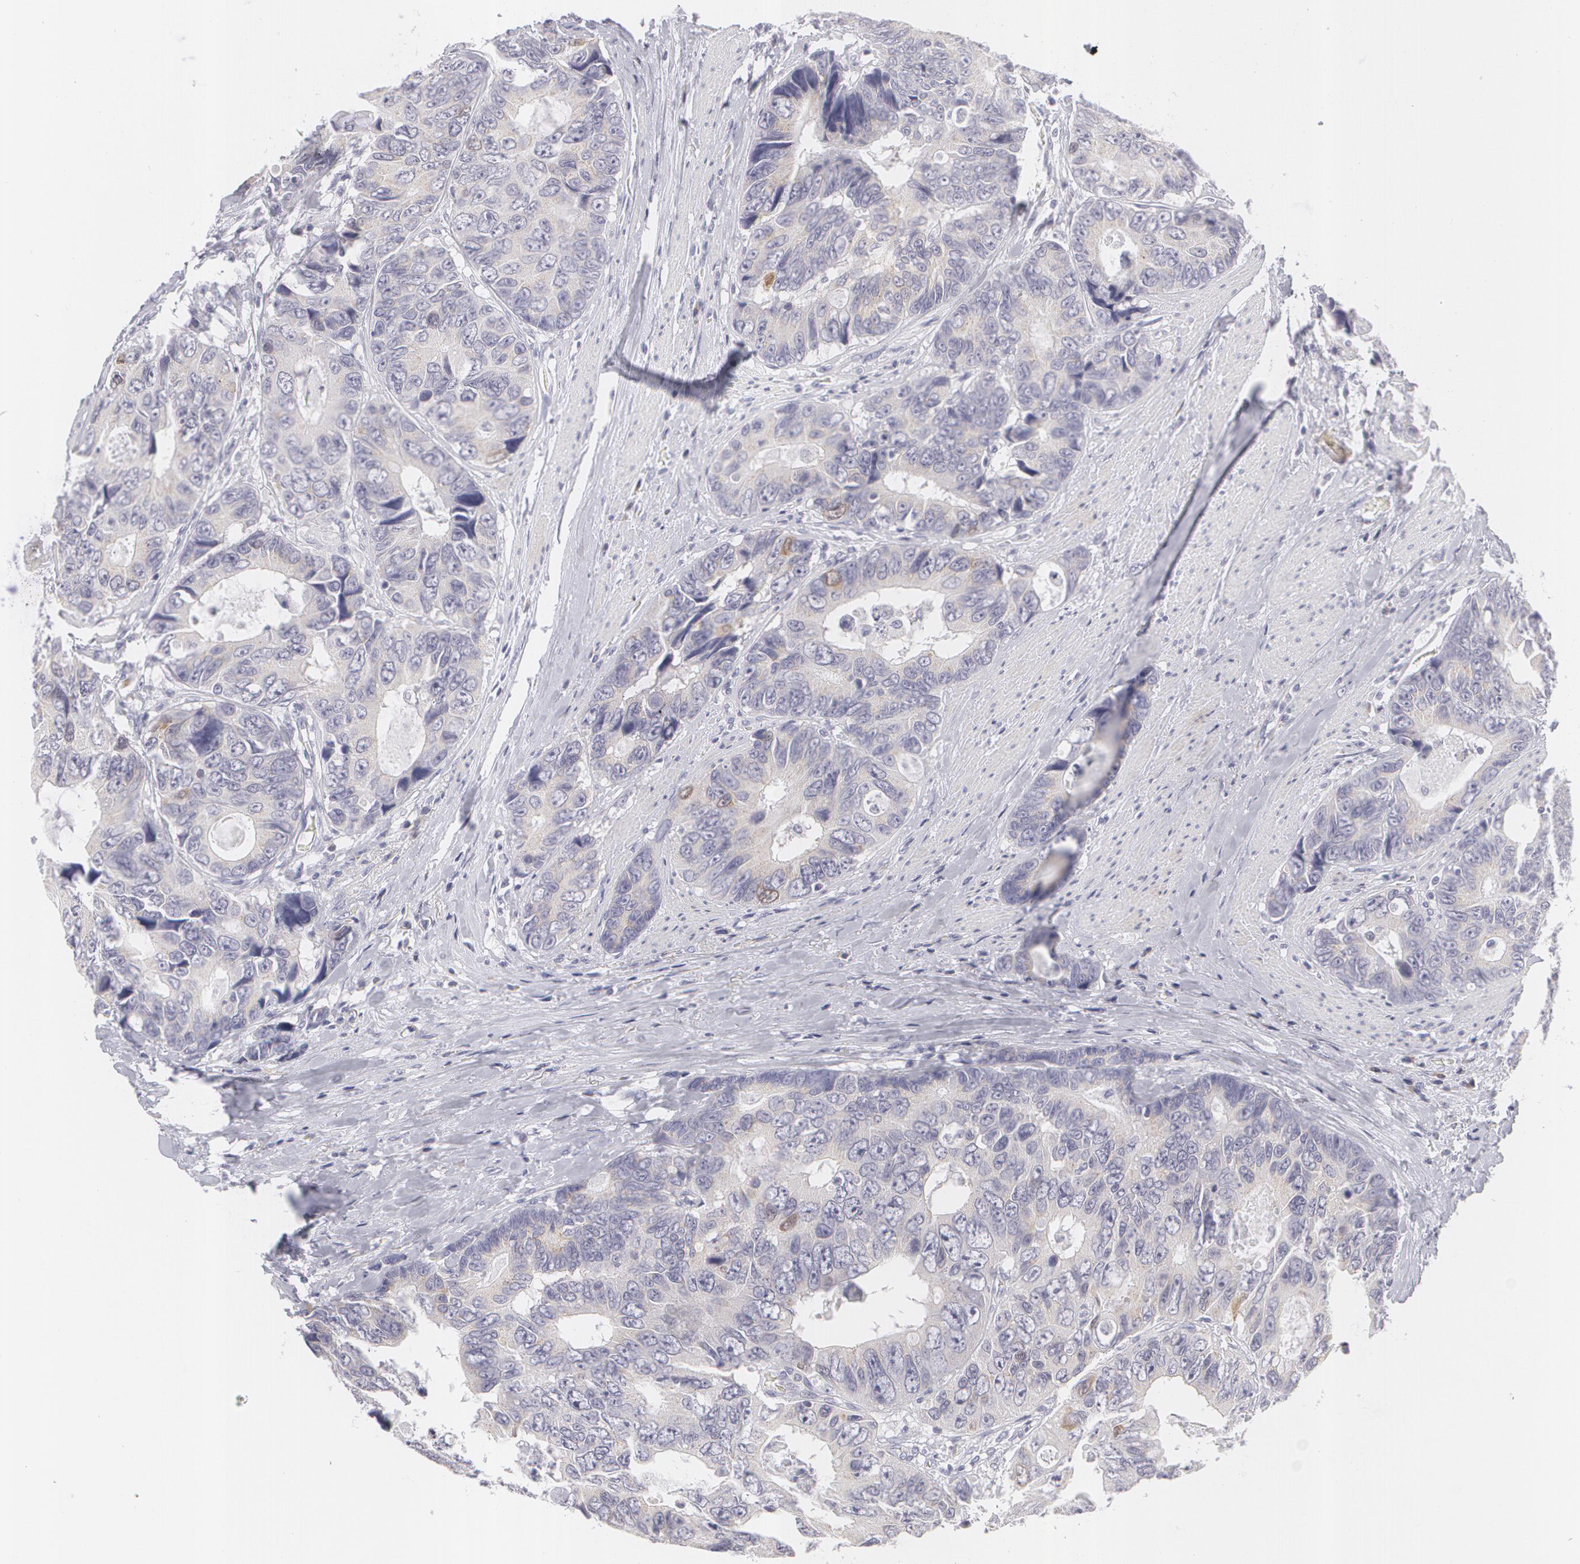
{"staining": {"intensity": "negative", "quantity": "none", "location": "none"}, "tissue": "colorectal cancer", "cell_type": "Tumor cells", "image_type": "cancer", "snomed": [{"axis": "morphology", "description": "Adenocarcinoma, NOS"}, {"axis": "topography", "description": "Rectum"}], "caption": "Immunohistochemistry (IHC) of colorectal cancer reveals no expression in tumor cells. Nuclei are stained in blue.", "gene": "MBNL3", "patient": {"sex": "female", "age": 67}}